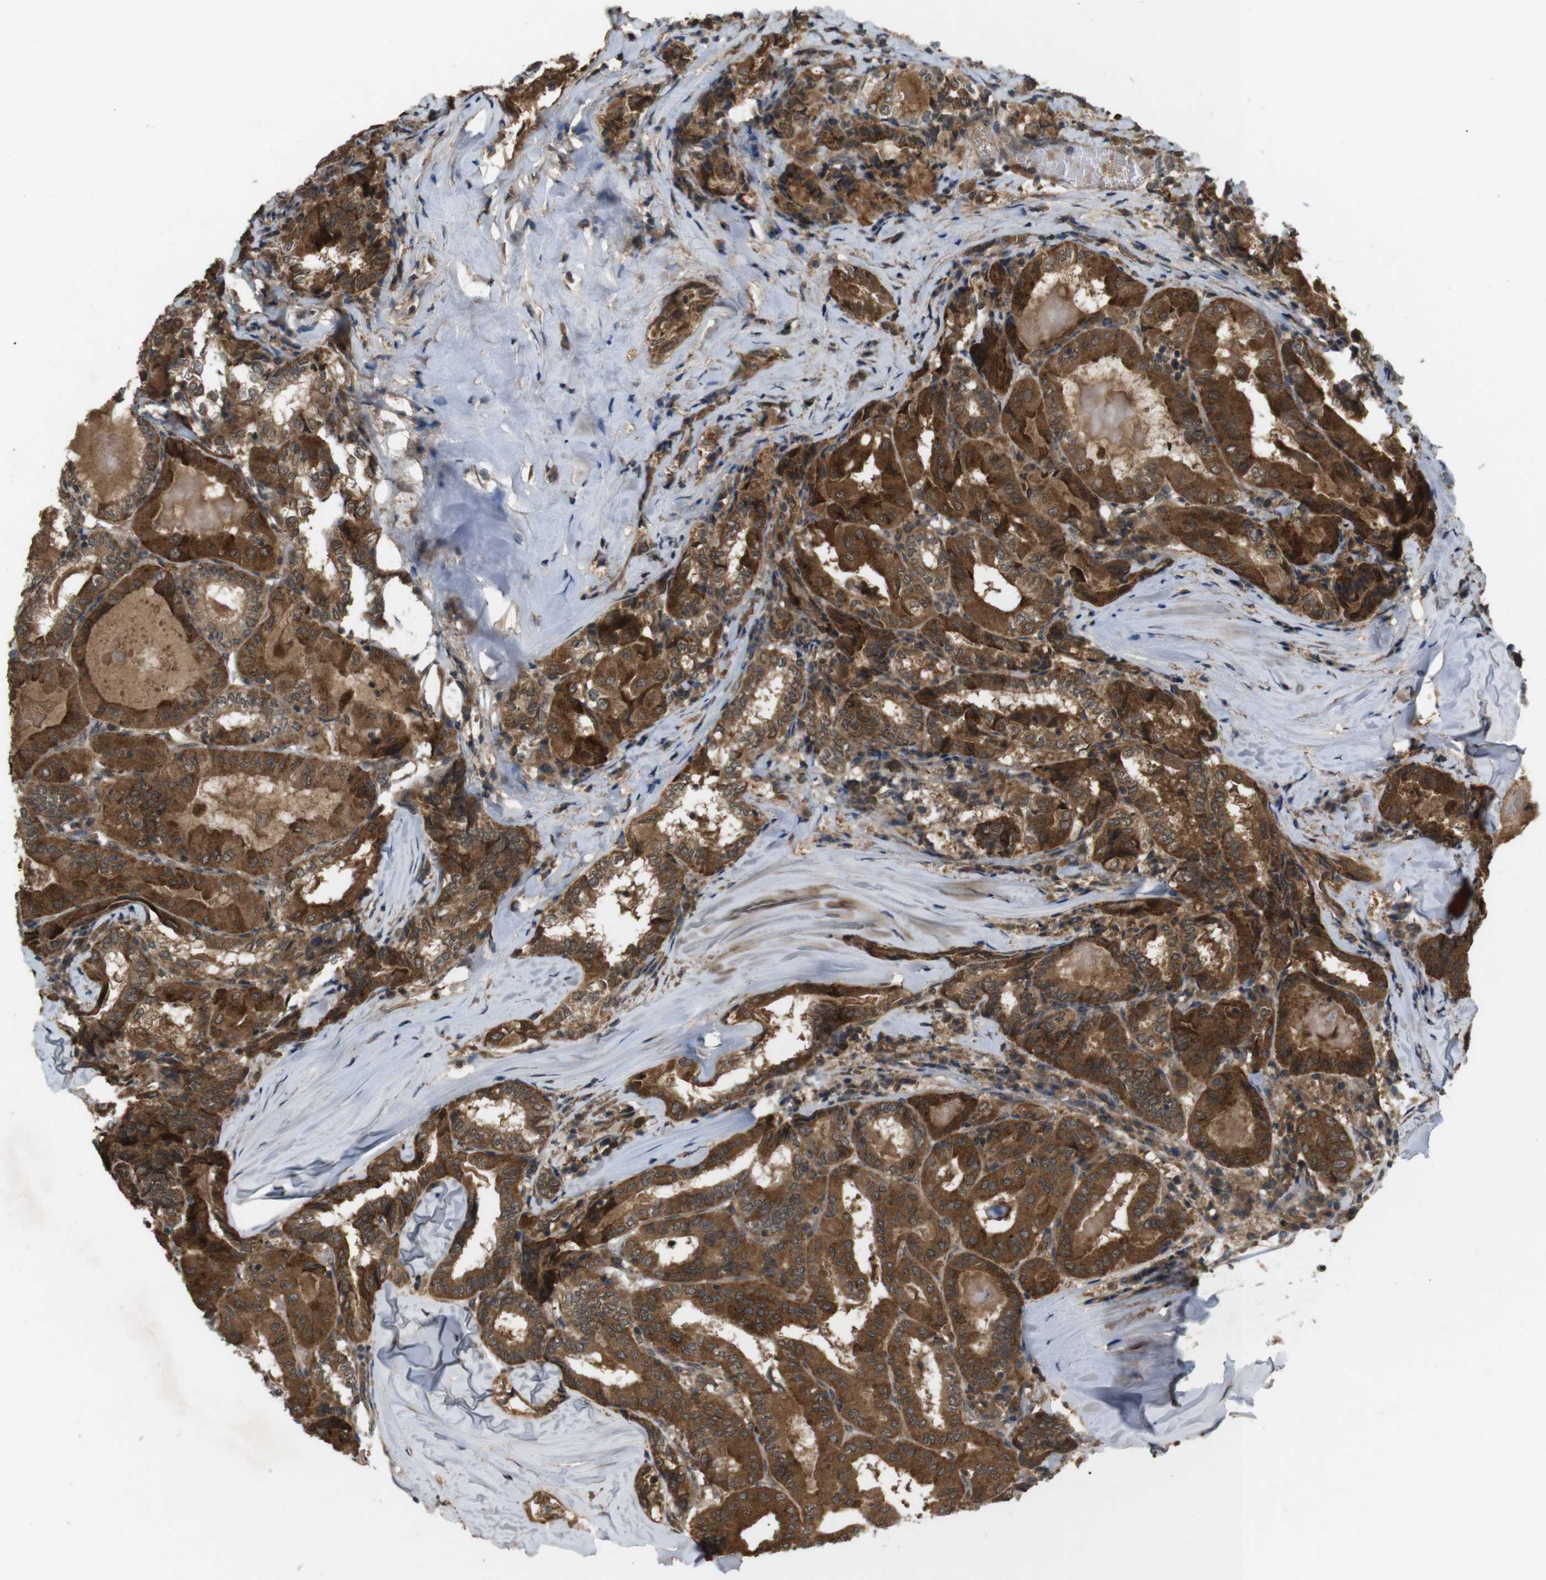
{"staining": {"intensity": "strong", "quantity": ">75%", "location": "cytoplasmic/membranous"}, "tissue": "thyroid cancer", "cell_type": "Tumor cells", "image_type": "cancer", "snomed": [{"axis": "morphology", "description": "Papillary adenocarcinoma, NOS"}, {"axis": "topography", "description": "Thyroid gland"}], "caption": "Thyroid cancer stained for a protein (brown) exhibits strong cytoplasmic/membranous positive staining in approximately >75% of tumor cells.", "gene": "NFKBIE", "patient": {"sex": "female", "age": 42}}